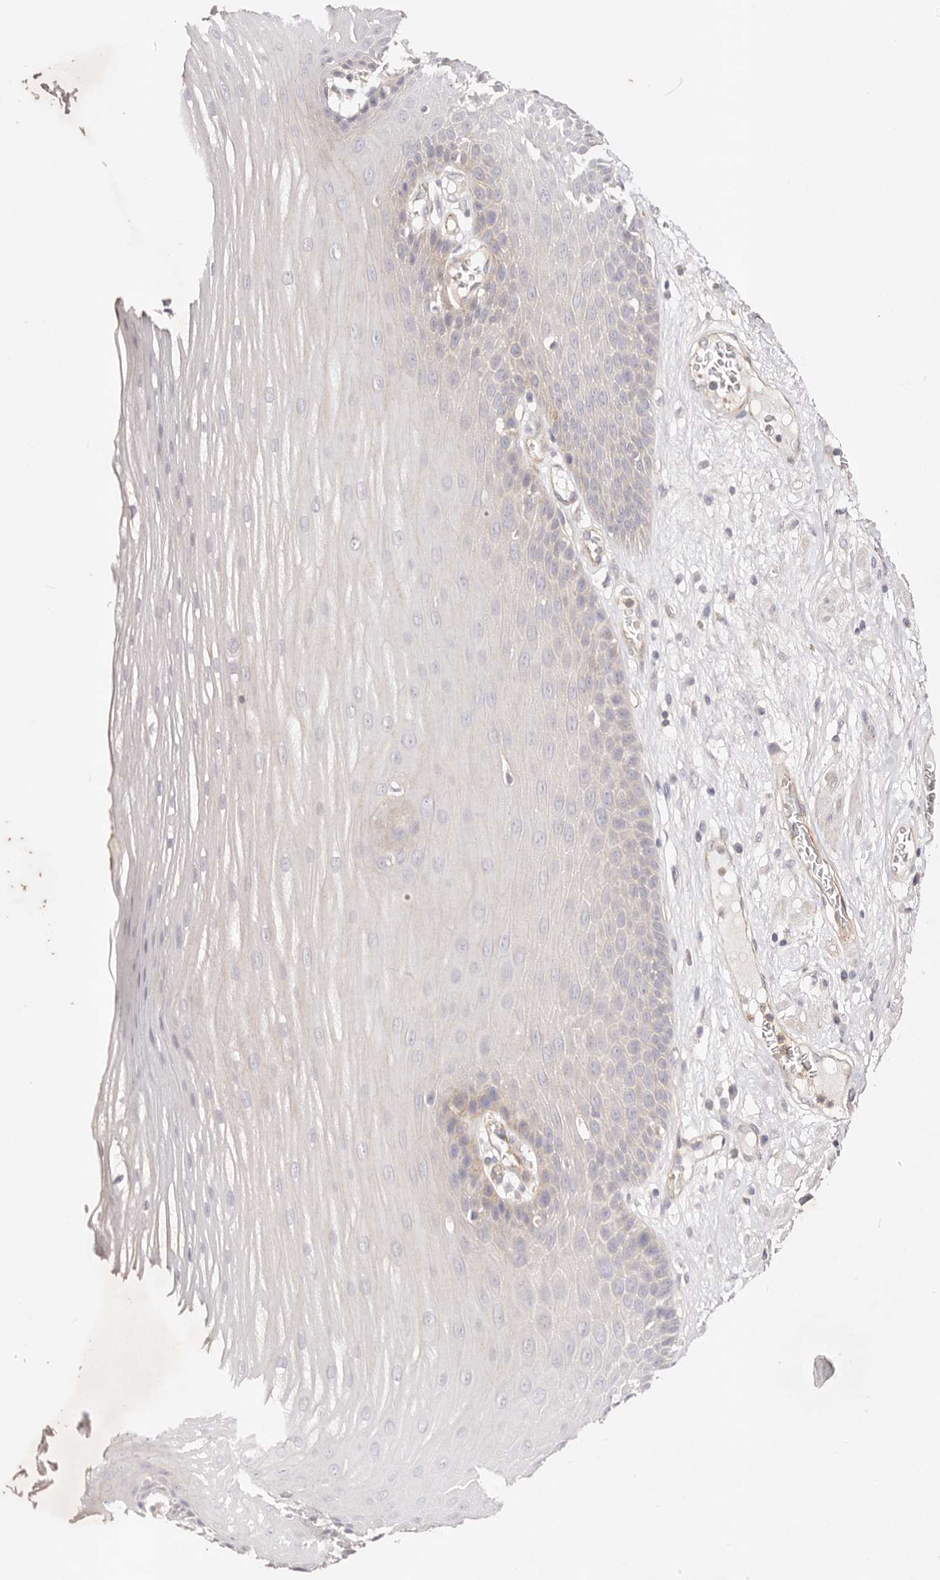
{"staining": {"intensity": "weak", "quantity": "<25%", "location": "cytoplasmic/membranous"}, "tissue": "esophagus", "cell_type": "Squamous epithelial cells", "image_type": "normal", "snomed": [{"axis": "morphology", "description": "Normal tissue, NOS"}, {"axis": "topography", "description": "Esophagus"}], "caption": "Squamous epithelial cells show no significant protein staining in unremarkable esophagus. The staining was performed using DAB (3,3'-diaminobenzidine) to visualize the protein expression in brown, while the nuclei were stained in blue with hematoxylin (Magnification: 20x).", "gene": "SLC35B2", "patient": {"sex": "male", "age": 62}}